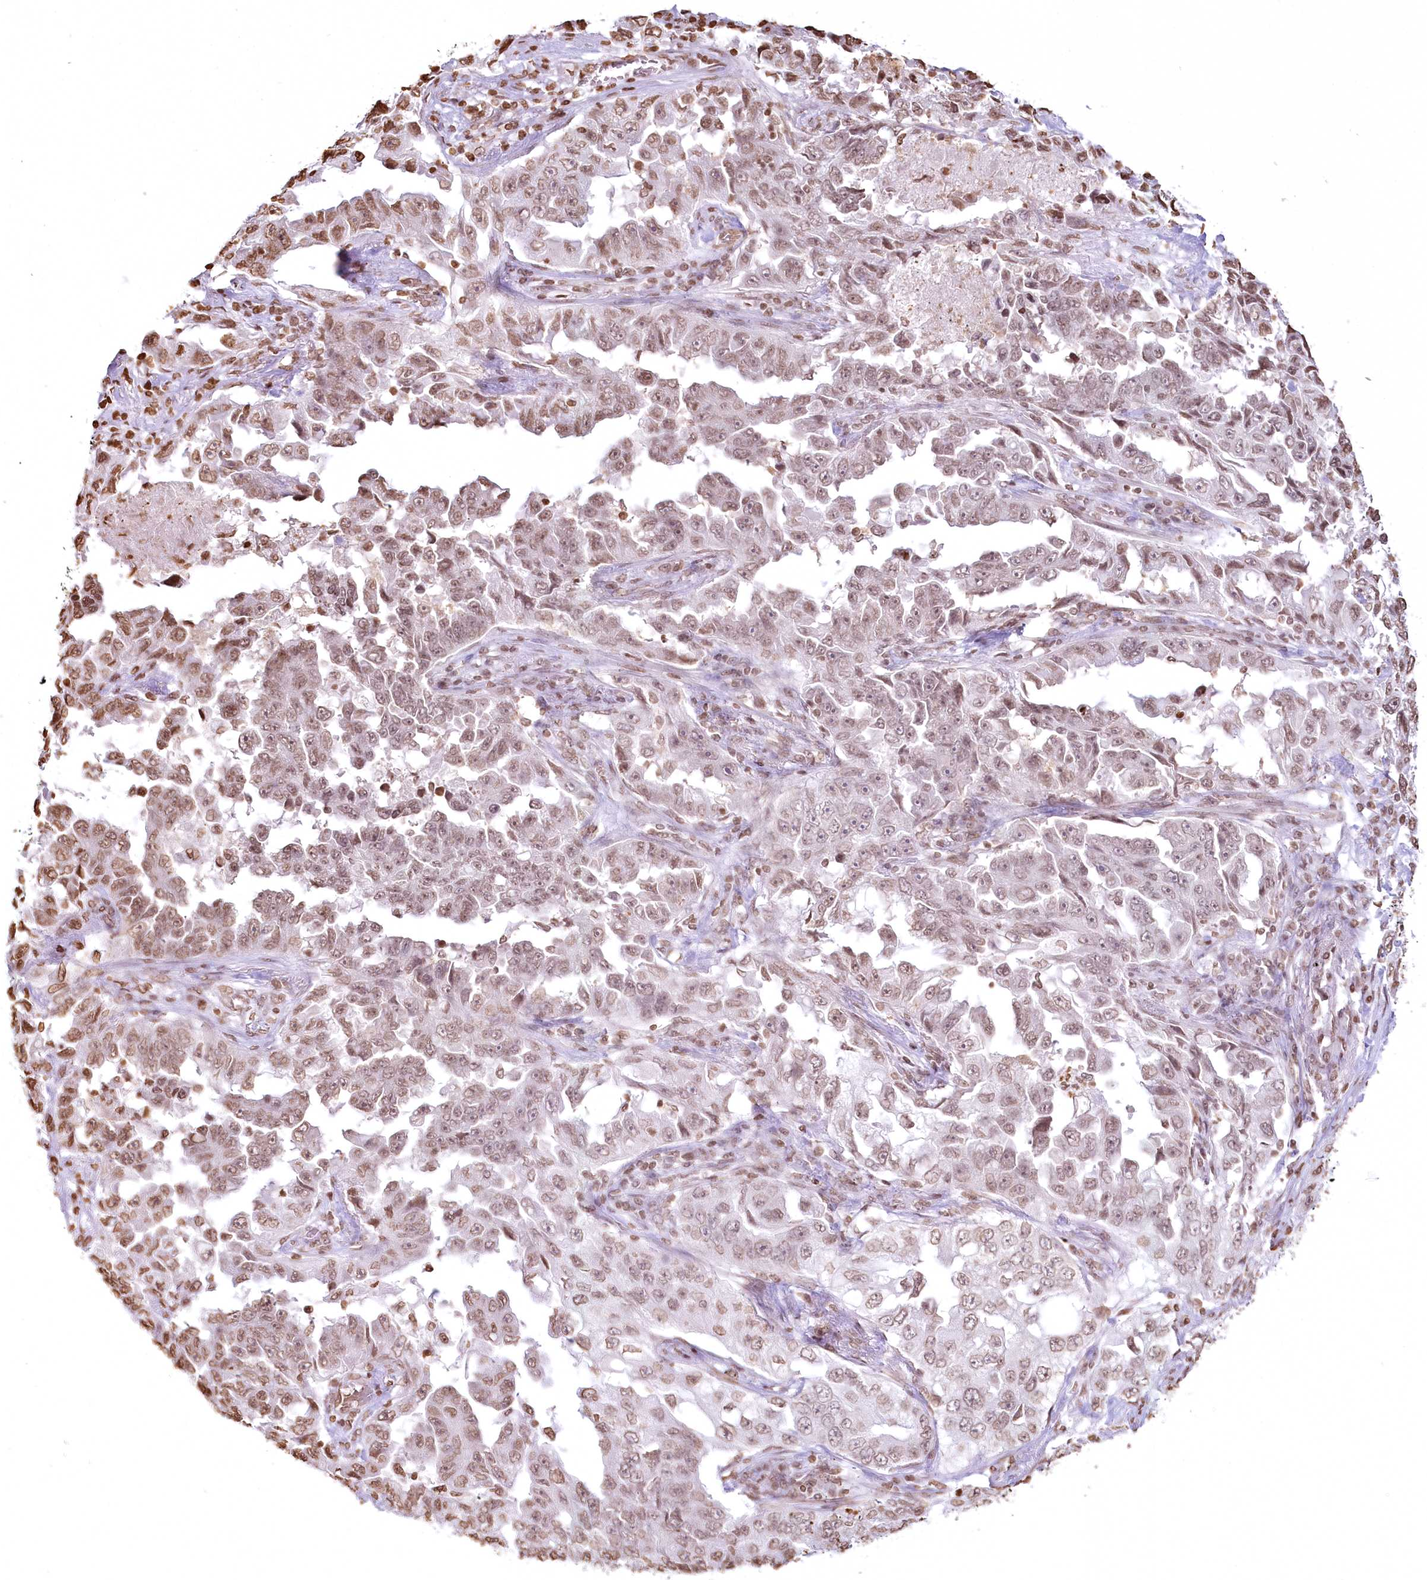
{"staining": {"intensity": "moderate", "quantity": ">75%", "location": "nuclear"}, "tissue": "lung cancer", "cell_type": "Tumor cells", "image_type": "cancer", "snomed": [{"axis": "morphology", "description": "Adenocarcinoma, NOS"}, {"axis": "topography", "description": "Lung"}], "caption": "Adenocarcinoma (lung) stained with DAB immunohistochemistry exhibits medium levels of moderate nuclear staining in about >75% of tumor cells.", "gene": "FAM13A", "patient": {"sex": "female", "age": 51}}